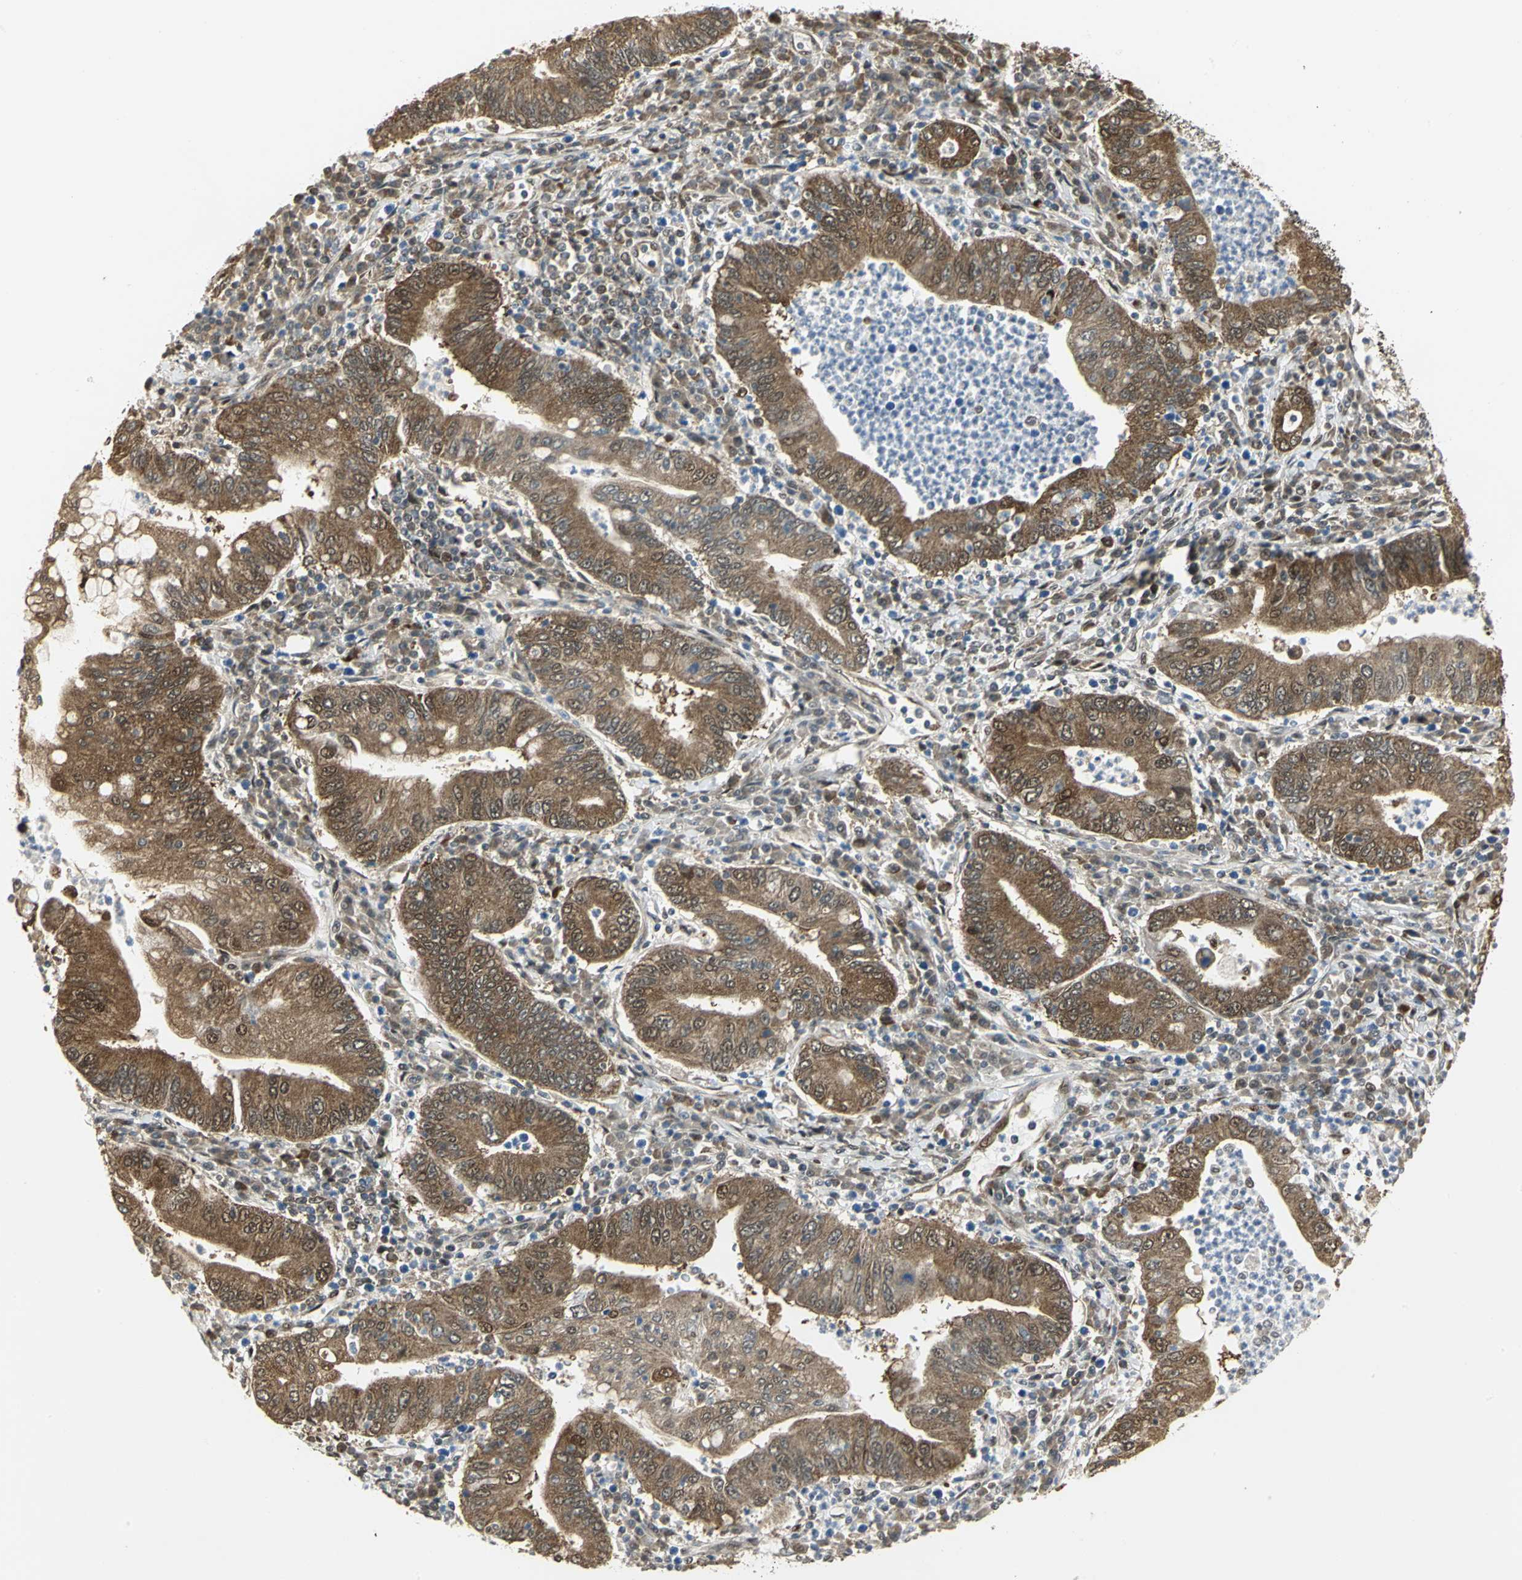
{"staining": {"intensity": "moderate", "quantity": ">75%", "location": "cytoplasmic/membranous,nuclear"}, "tissue": "stomach cancer", "cell_type": "Tumor cells", "image_type": "cancer", "snomed": [{"axis": "morphology", "description": "Normal tissue, NOS"}, {"axis": "morphology", "description": "Adenocarcinoma, NOS"}, {"axis": "topography", "description": "Esophagus"}, {"axis": "topography", "description": "Stomach, upper"}, {"axis": "topography", "description": "Peripheral nerve tissue"}], "caption": "This is a photomicrograph of IHC staining of stomach cancer, which shows moderate positivity in the cytoplasmic/membranous and nuclear of tumor cells.", "gene": "PSMC4", "patient": {"sex": "male", "age": 62}}